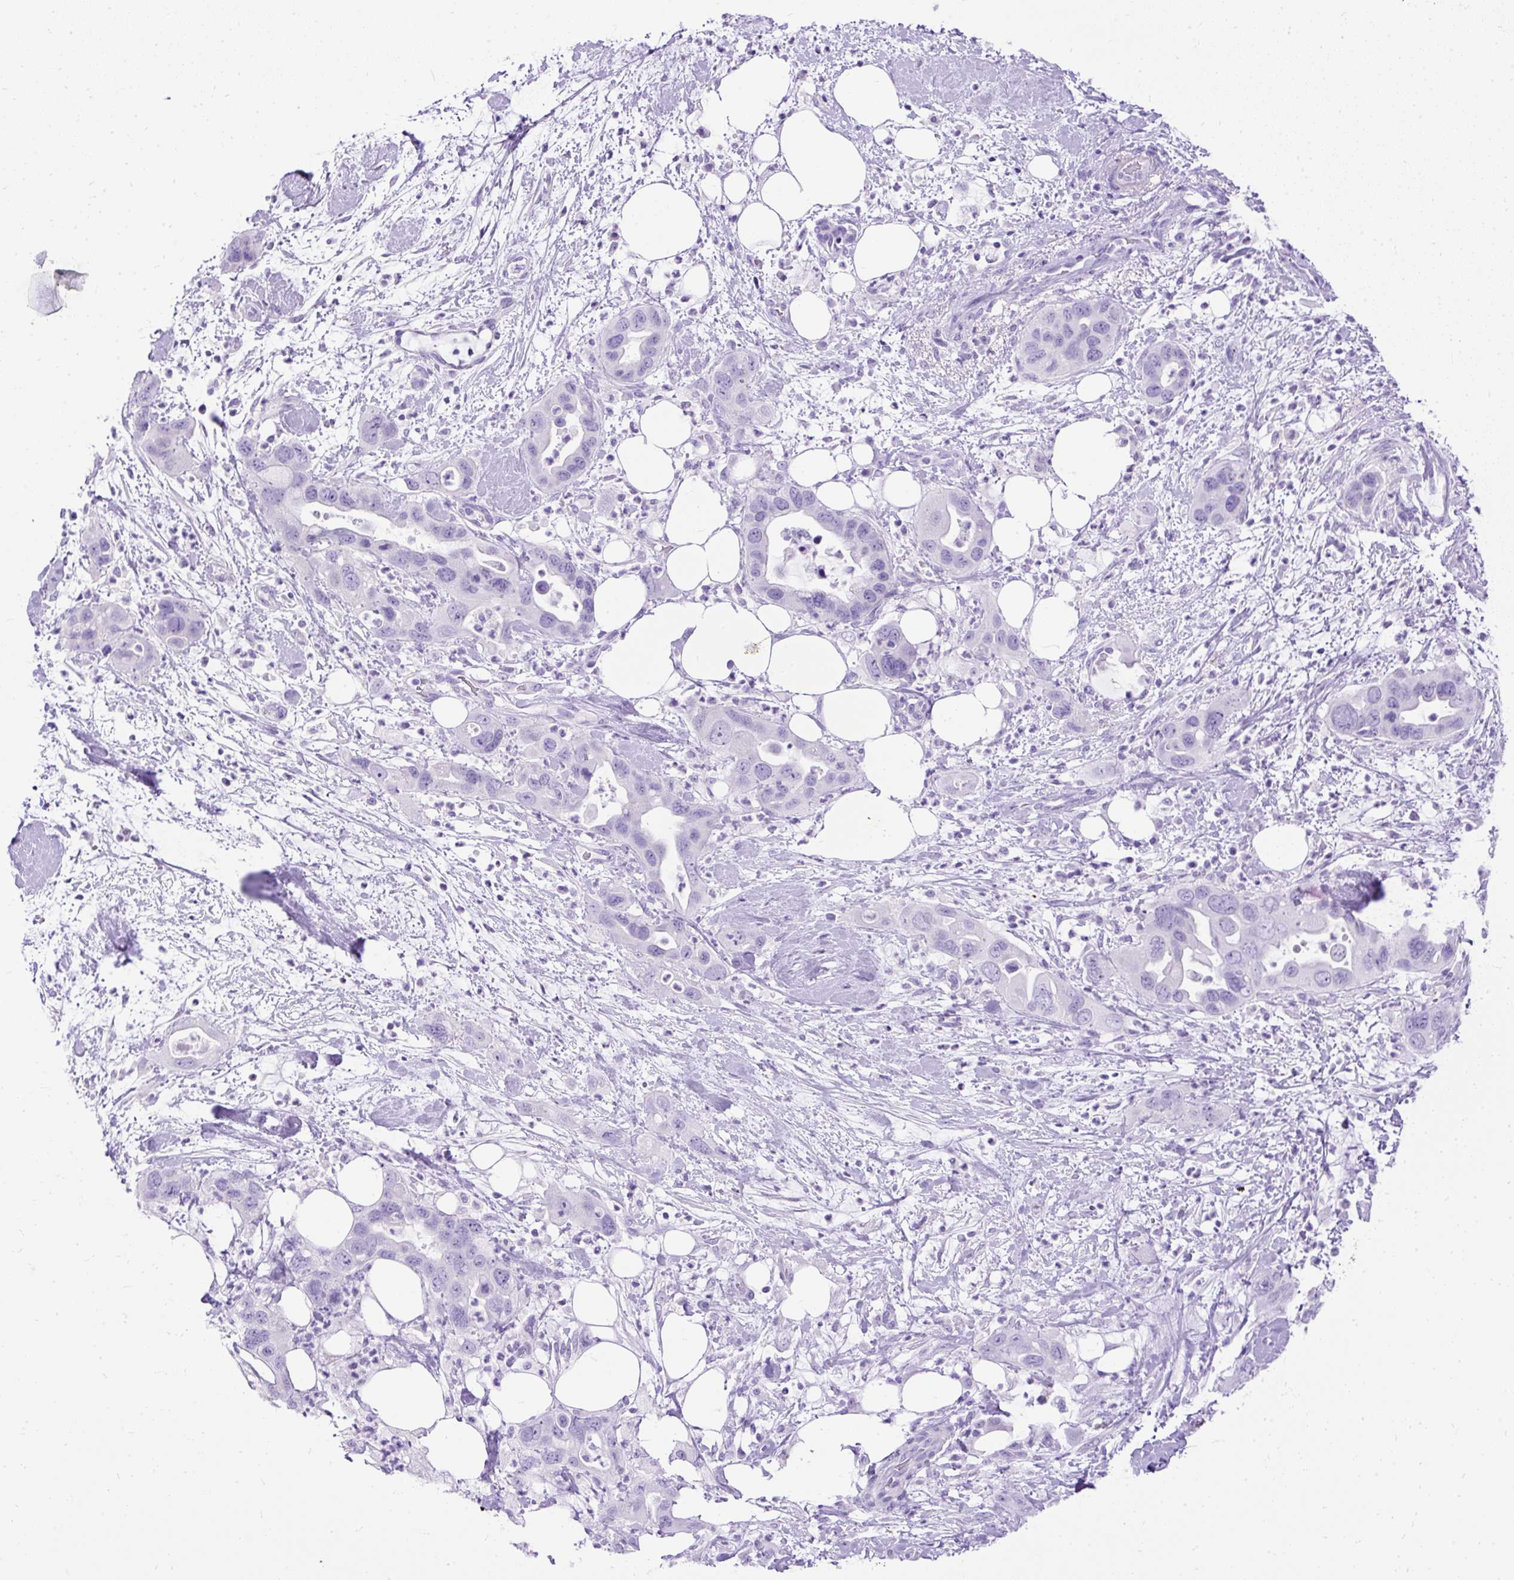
{"staining": {"intensity": "negative", "quantity": "none", "location": "none"}, "tissue": "pancreatic cancer", "cell_type": "Tumor cells", "image_type": "cancer", "snomed": [{"axis": "morphology", "description": "Adenocarcinoma, NOS"}, {"axis": "topography", "description": "Pancreas"}], "caption": "Micrograph shows no significant protein expression in tumor cells of pancreatic cancer.", "gene": "HEY1", "patient": {"sex": "female", "age": 71}}